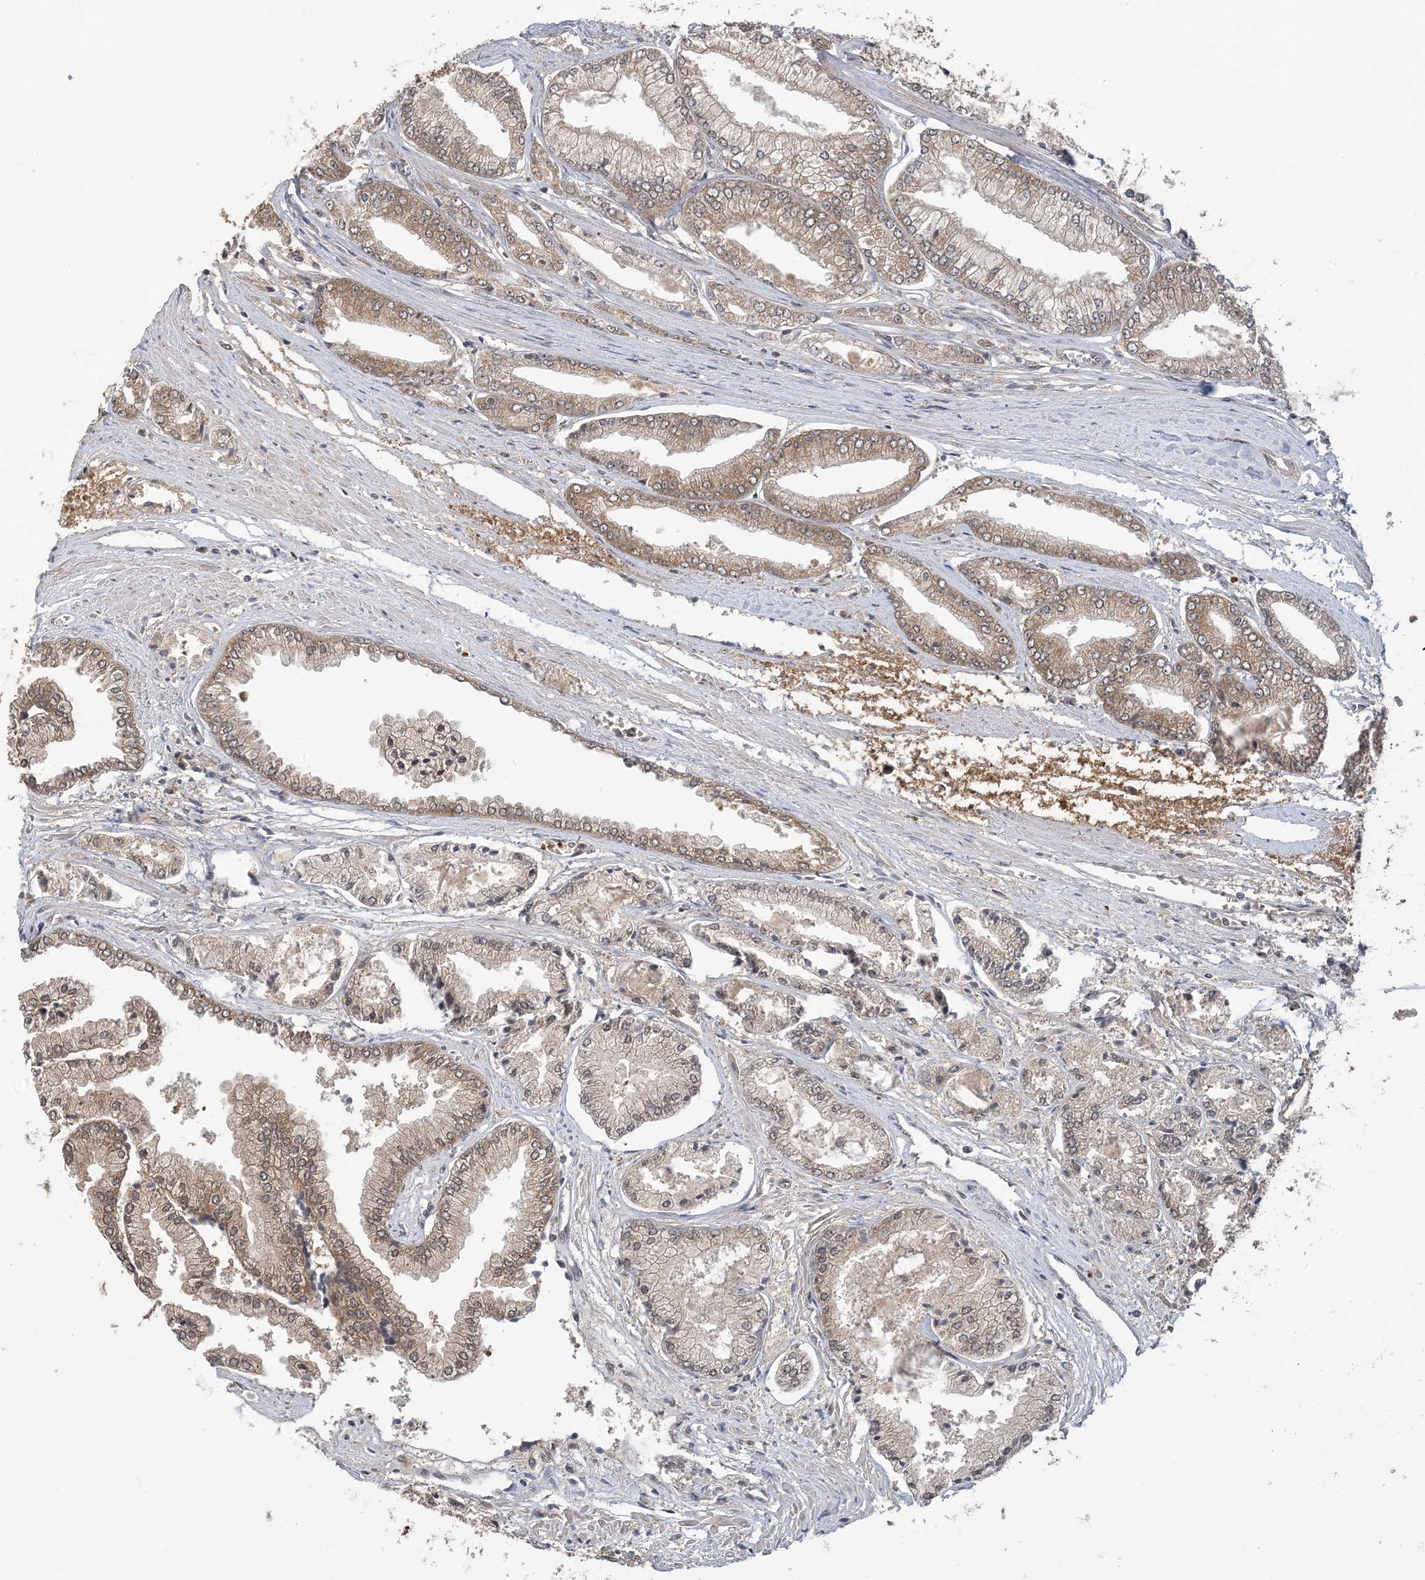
{"staining": {"intensity": "moderate", "quantity": "25%-75%", "location": "cytoplasmic/membranous"}, "tissue": "prostate cancer", "cell_type": "Tumor cells", "image_type": "cancer", "snomed": [{"axis": "morphology", "description": "Adenocarcinoma, Low grade"}, {"axis": "topography", "description": "Prostate"}], "caption": "The micrograph reveals immunohistochemical staining of prostate low-grade adenocarcinoma. There is moderate cytoplasmic/membranous positivity is appreciated in about 25%-75% of tumor cells. (Brightfield microscopy of DAB IHC at high magnification).", "gene": "ZBTB7A", "patient": {"sex": "male", "age": 52}}